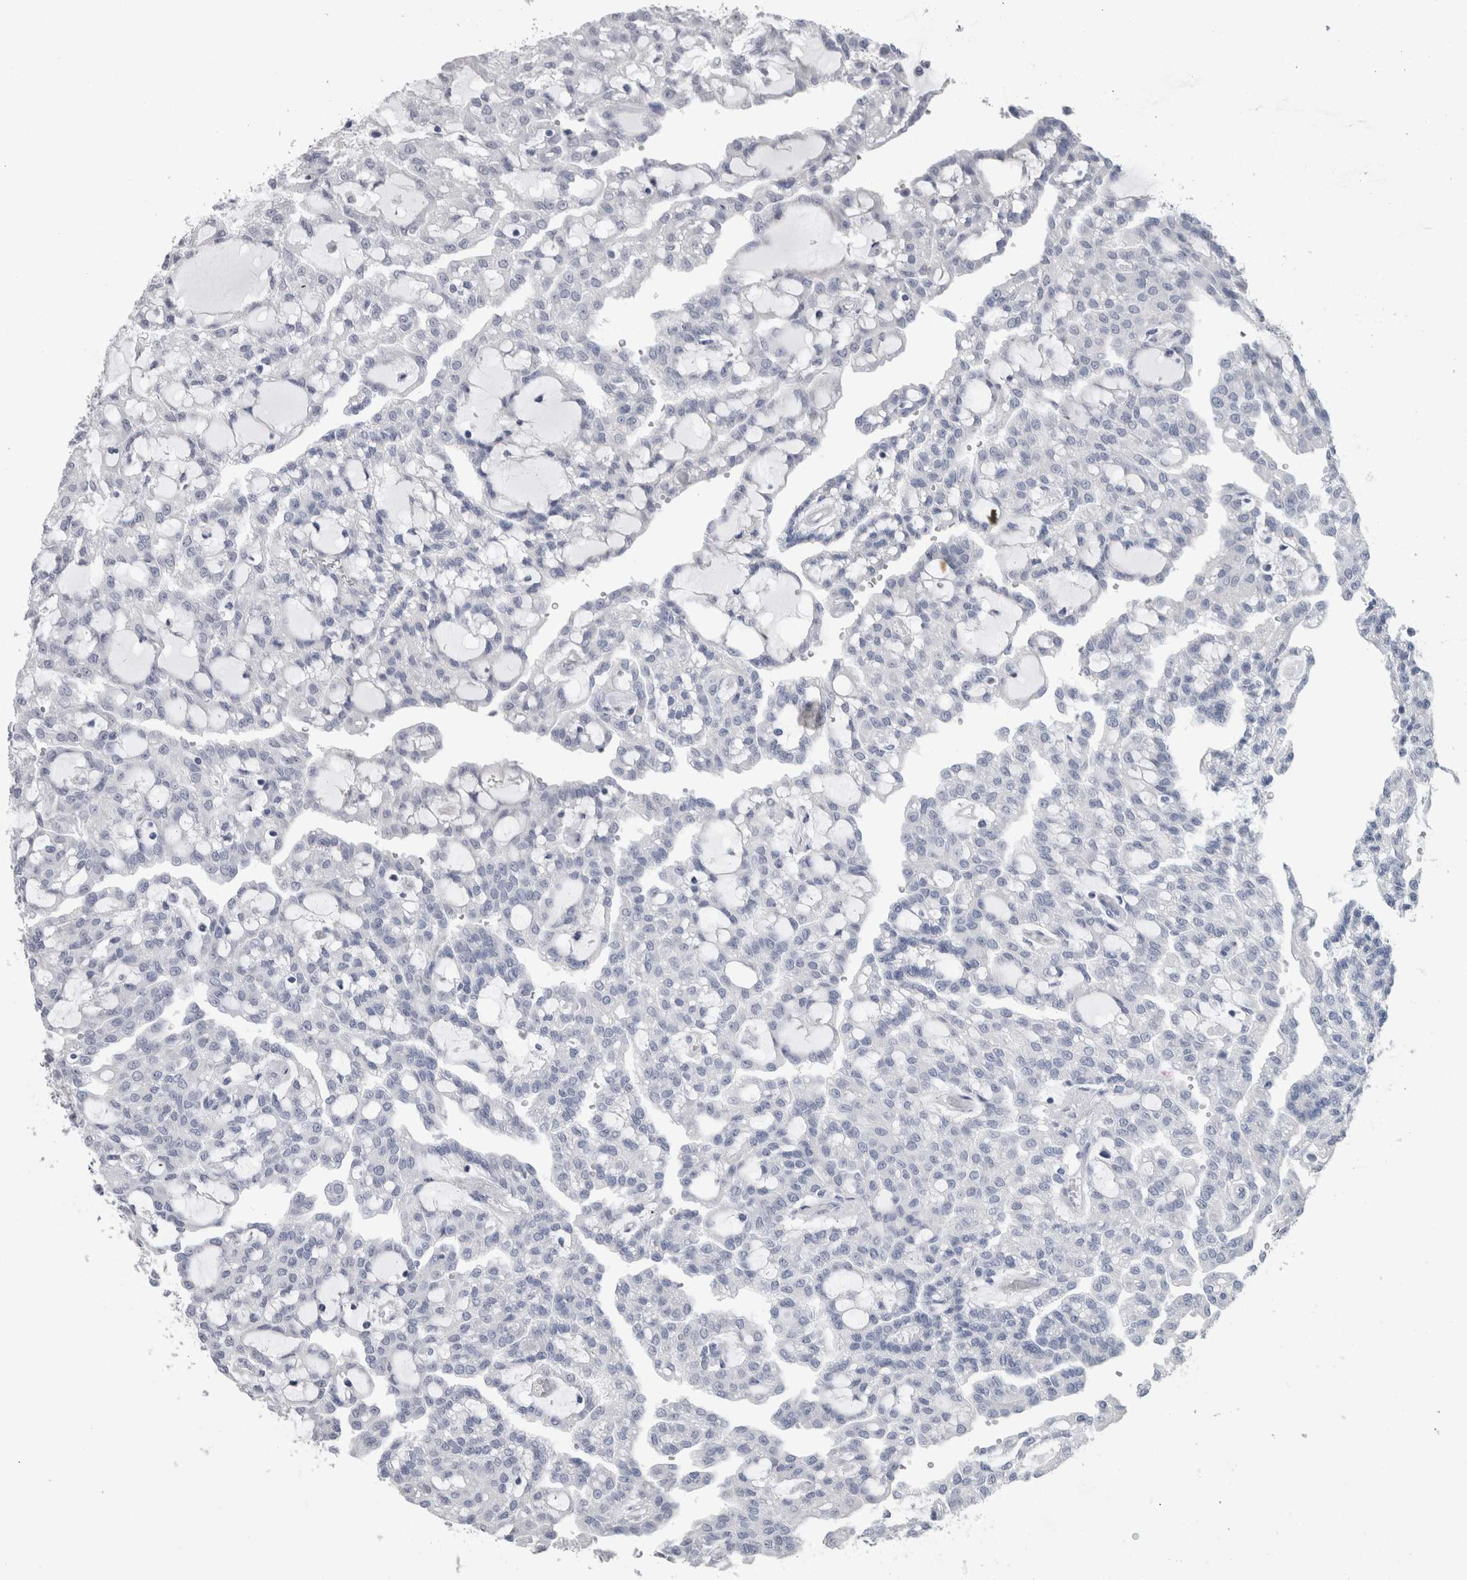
{"staining": {"intensity": "negative", "quantity": "none", "location": "none"}, "tissue": "renal cancer", "cell_type": "Tumor cells", "image_type": "cancer", "snomed": [{"axis": "morphology", "description": "Adenocarcinoma, NOS"}, {"axis": "topography", "description": "Kidney"}], "caption": "Human adenocarcinoma (renal) stained for a protein using immunohistochemistry (IHC) displays no expression in tumor cells.", "gene": "MSMB", "patient": {"sex": "male", "age": 63}}